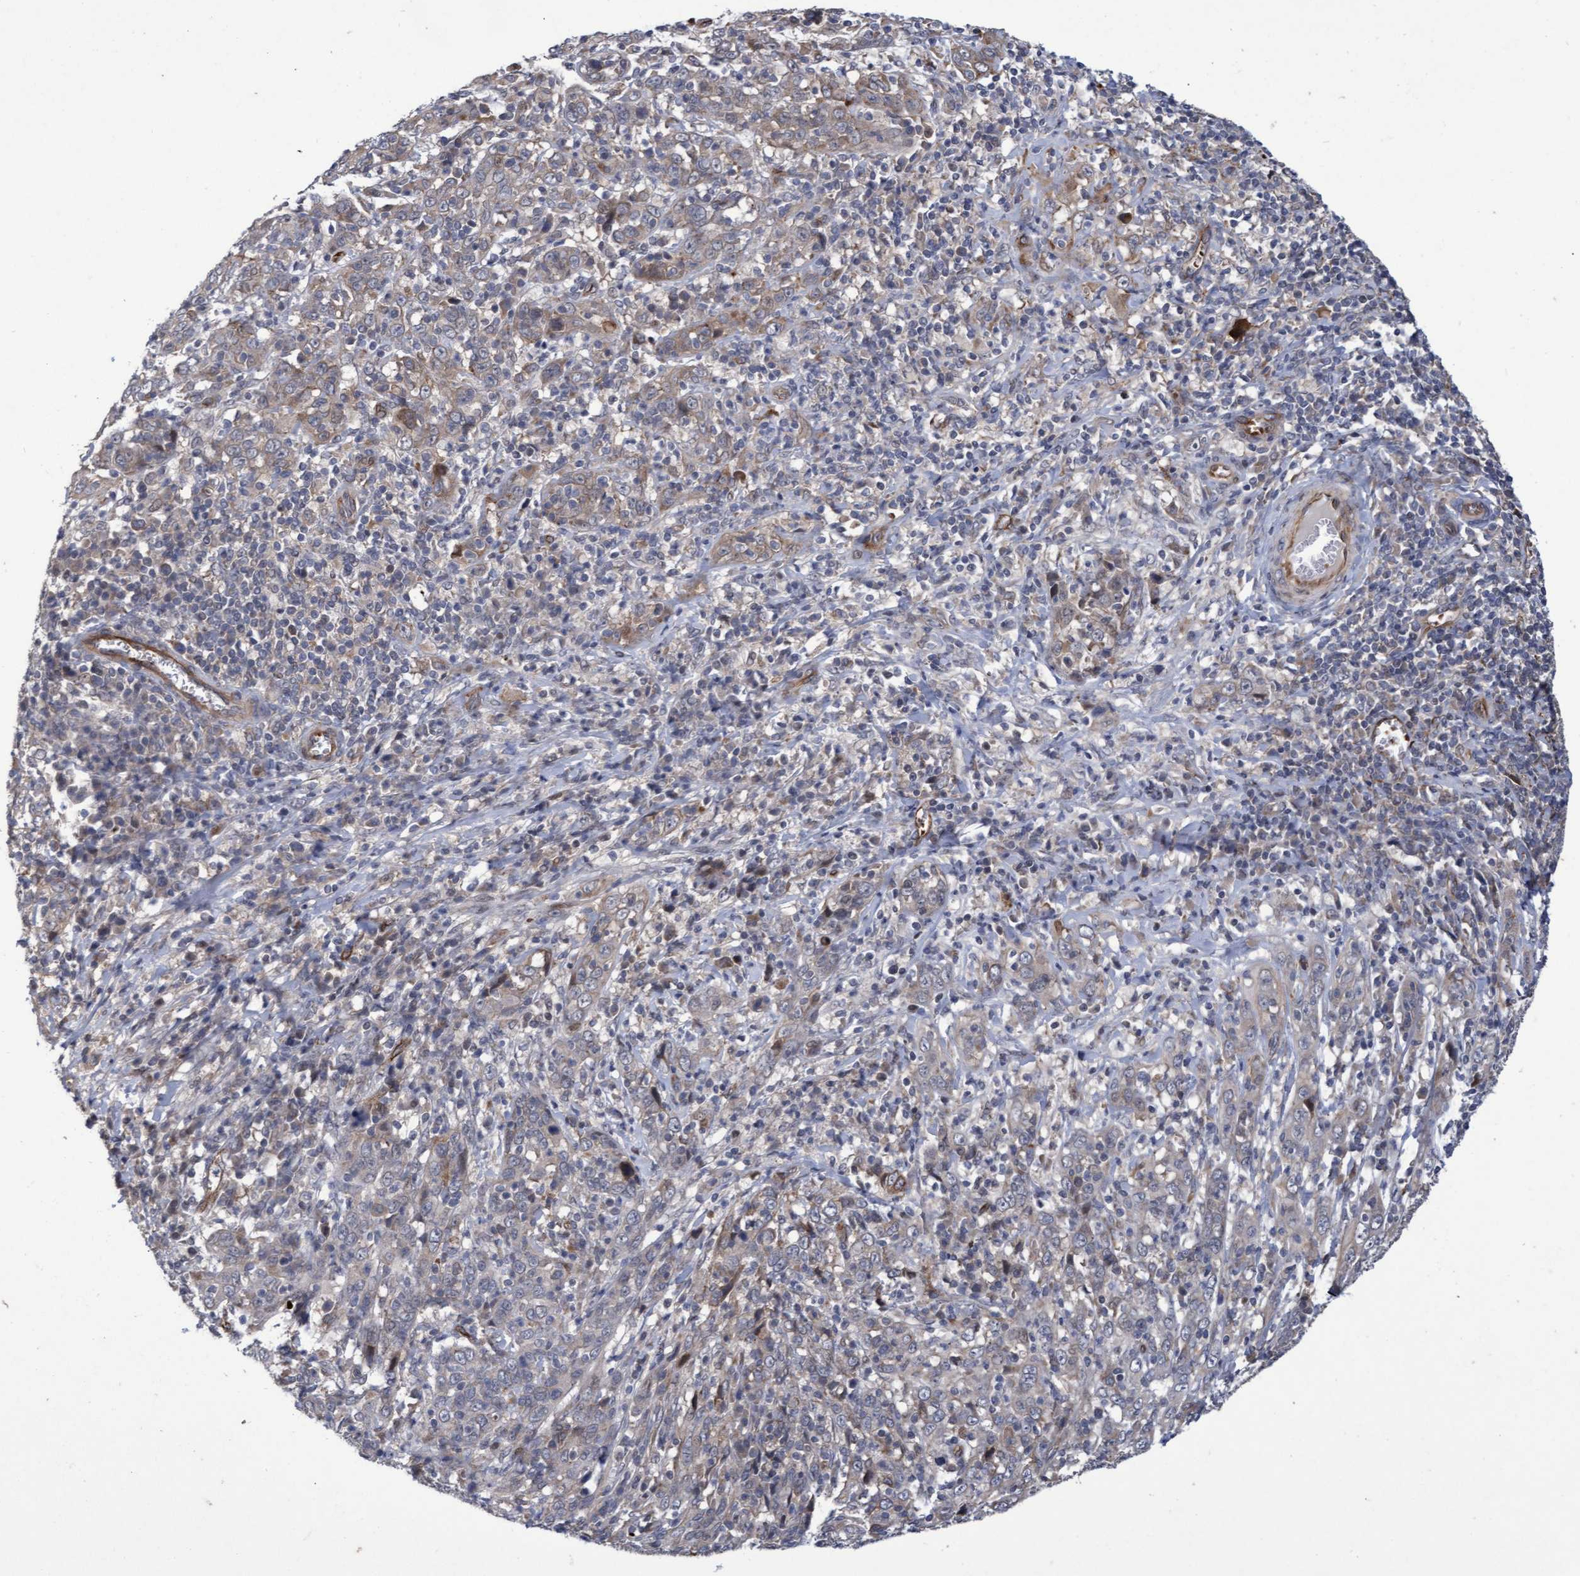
{"staining": {"intensity": "weak", "quantity": "<25%", "location": "cytoplasmic/membranous"}, "tissue": "cervical cancer", "cell_type": "Tumor cells", "image_type": "cancer", "snomed": [{"axis": "morphology", "description": "Squamous cell carcinoma, NOS"}, {"axis": "topography", "description": "Cervix"}], "caption": "High power microscopy image of an immunohistochemistry (IHC) histopathology image of cervical squamous cell carcinoma, revealing no significant expression in tumor cells. The staining is performed using DAB brown chromogen with nuclei counter-stained in using hematoxylin.", "gene": "ZNF750", "patient": {"sex": "female", "age": 46}}